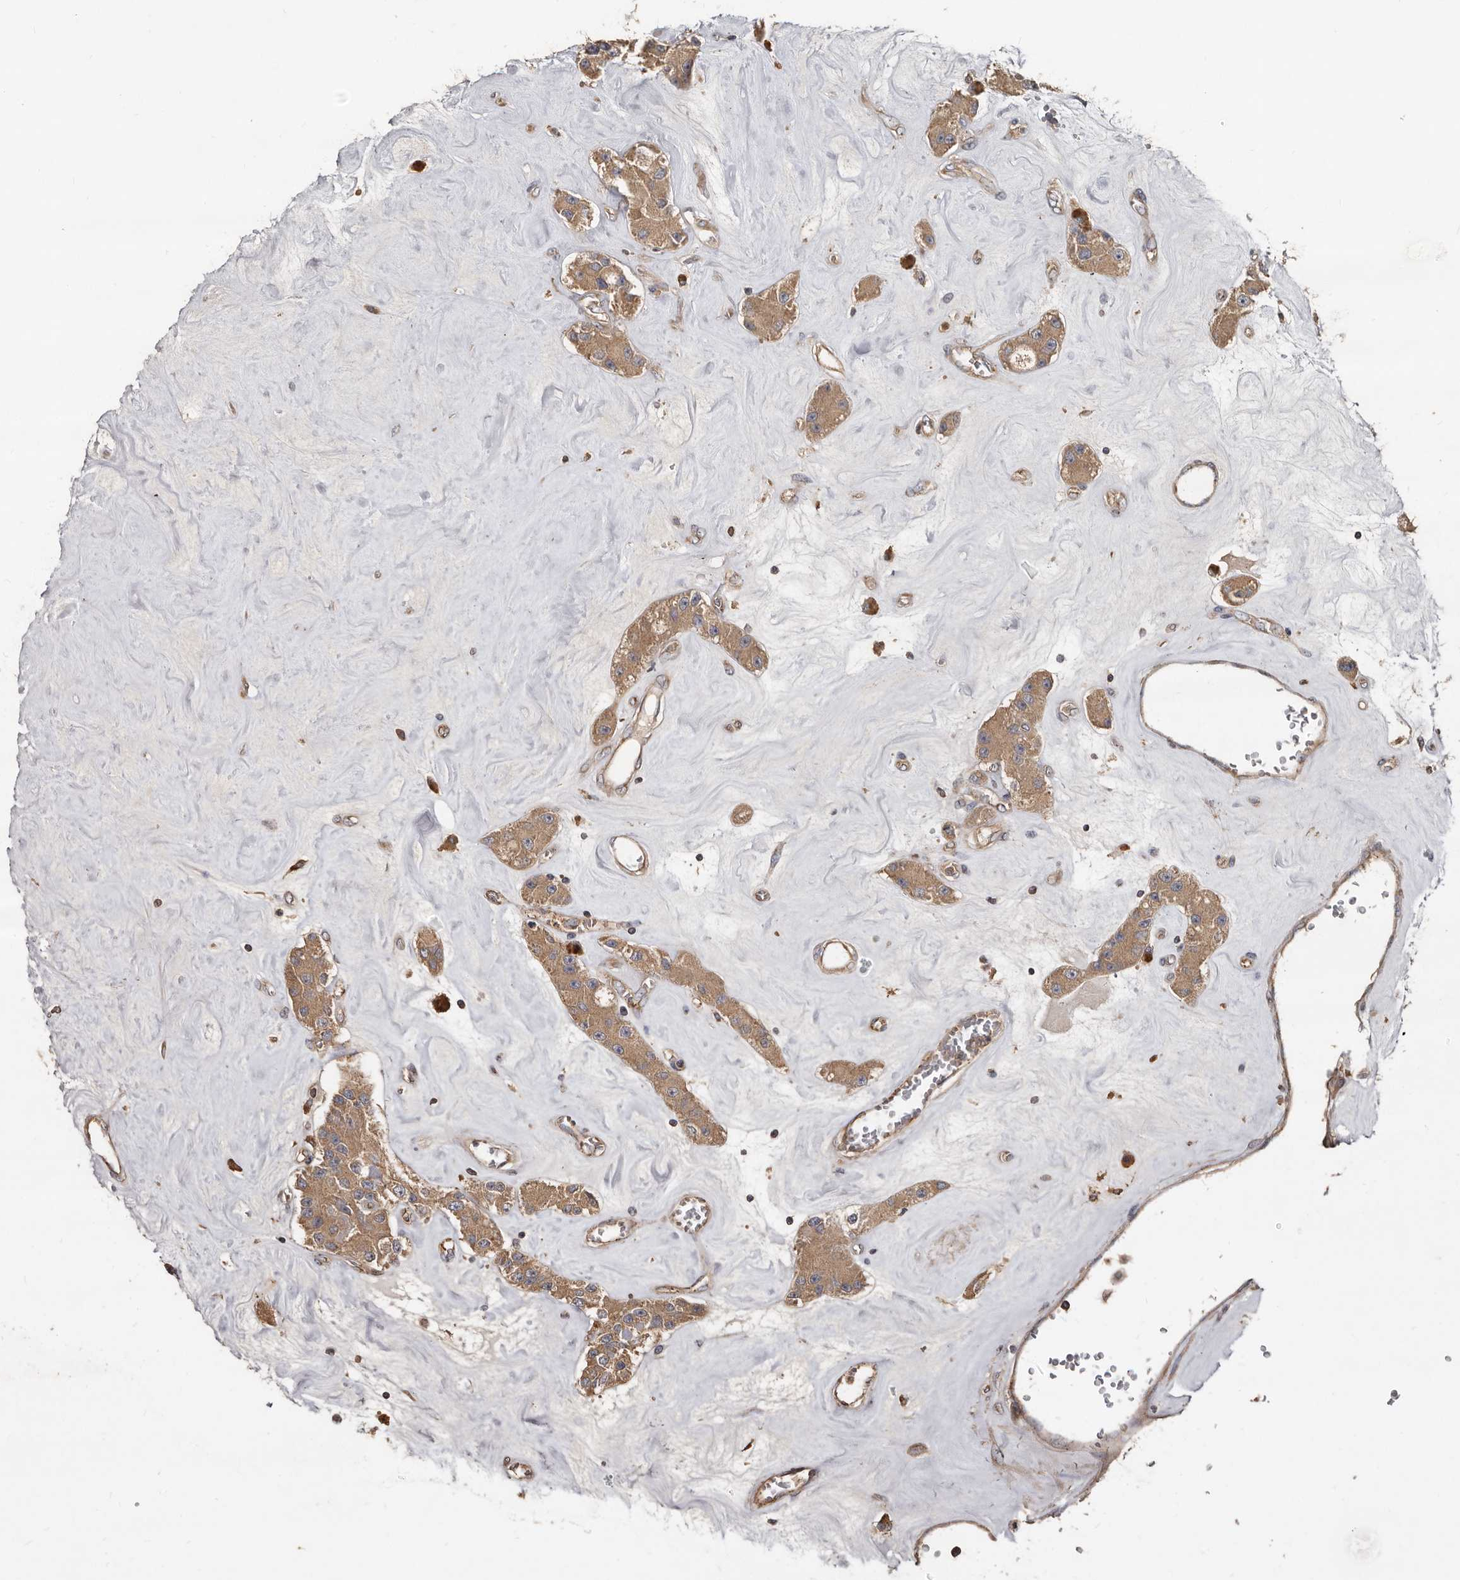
{"staining": {"intensity": "moderate", "quantity": ">75%", "location": "cytoplasmic/membranous"}, "tissue": "carcinoid", "cell_type": "Tumor cells", "image_type": "cancer", "snomed": [{"axis": "morphology", "description": "Carcinoid, malignant, NOS"}, {"axis": "topography", "description": "Pancreas"}], "caption": "Tumor cells exhibit medium levels of moderate cytoplasmic/membranous expression in about >75% of cells in human carcinoid (malignant). The protein is shown in brown color, while the nuclei are stained blue.", "gene": "FLCN", "patient": {"sex": "male", "age": 41}}